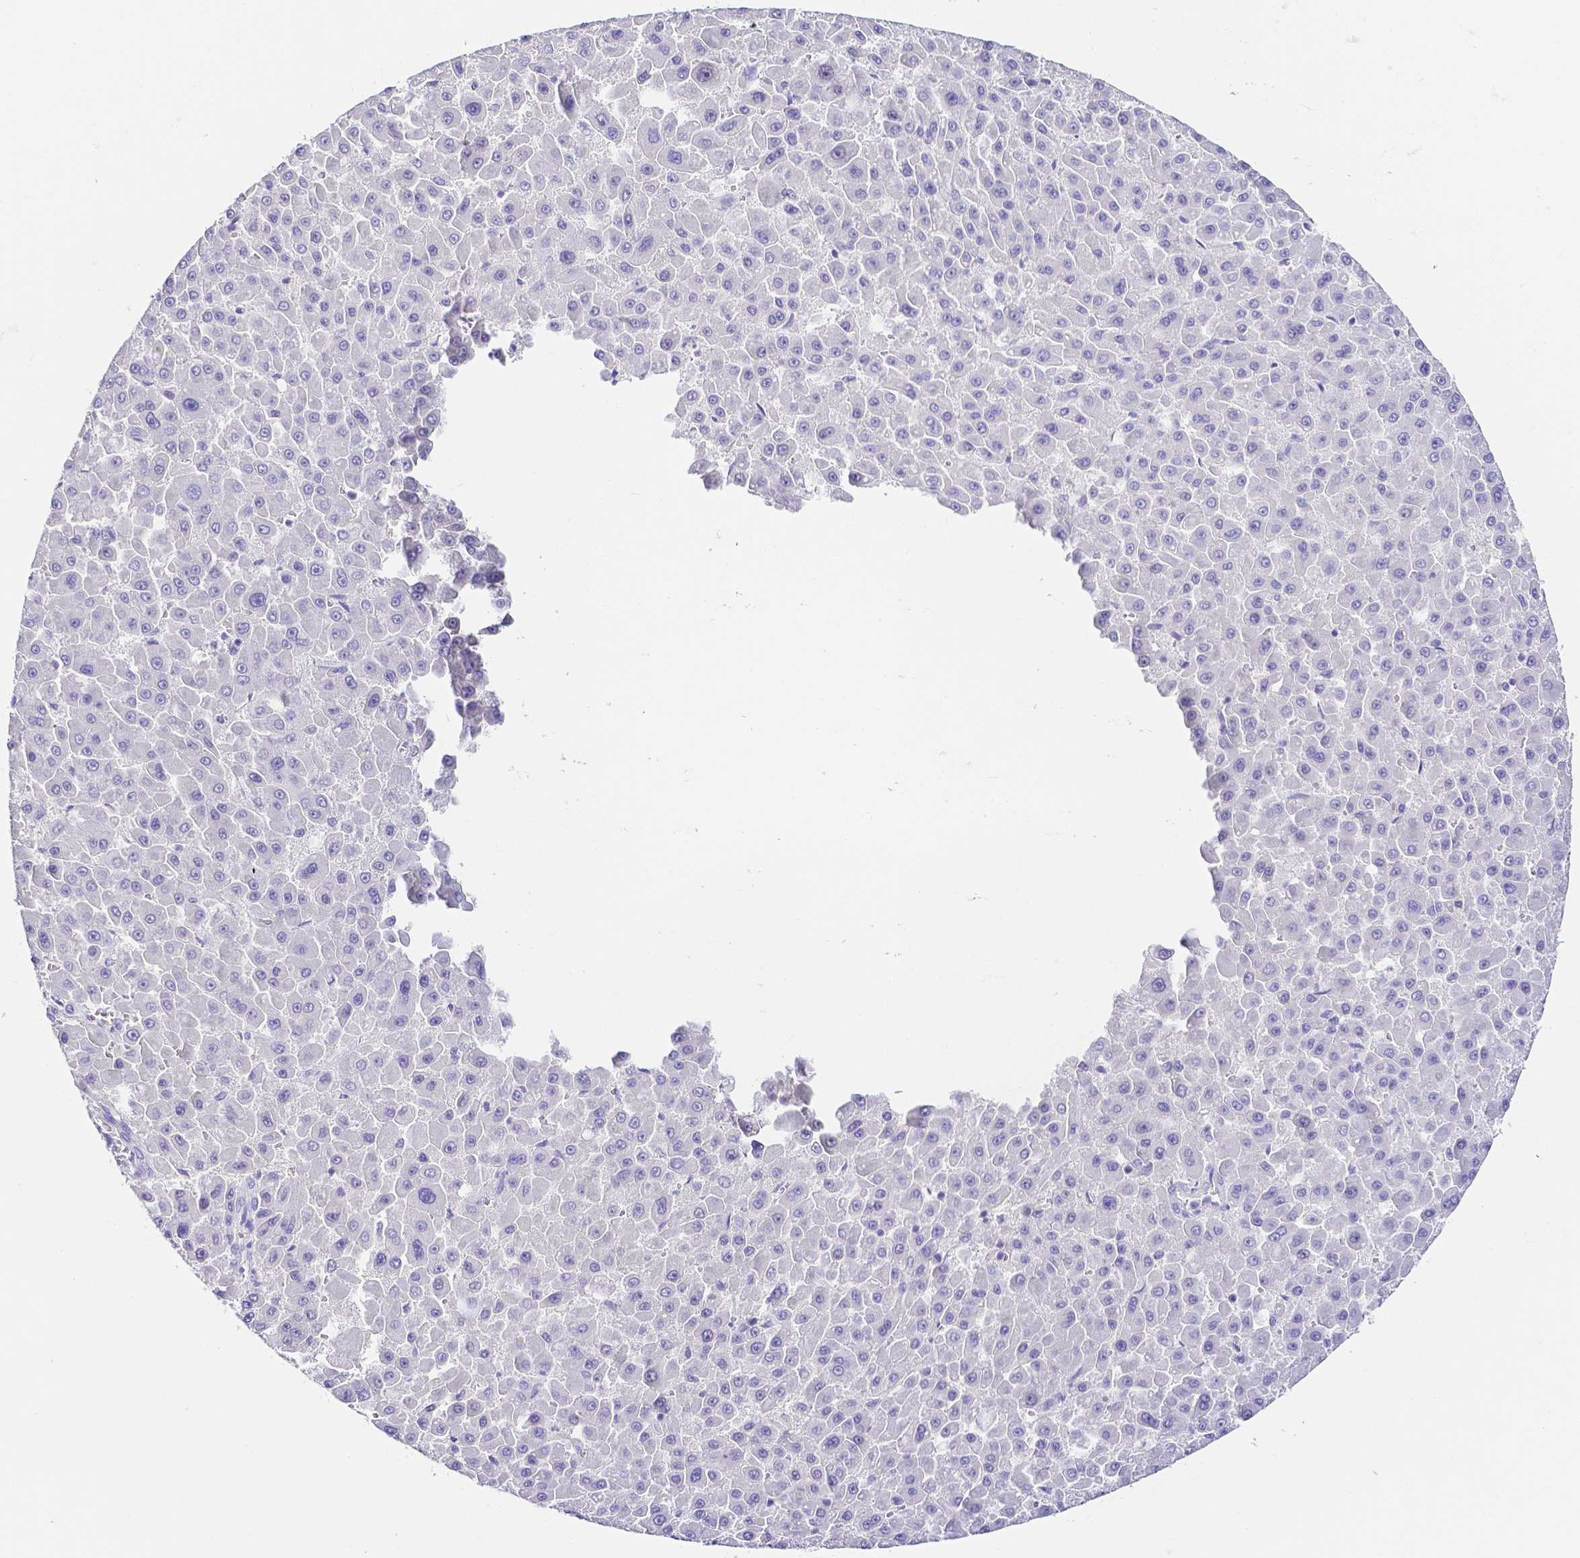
{"staining": {"intensity": "negative", "quantity": "none", "location": "none"}, "tissue": "liver cancer", "cell_type": "Tumor cells", "image_type": "cancer", "snomed": [{"axis": "morphology", "description": "Carcinoma, Hepatocellular, NOS"}, {"axis": "topography", "description": "Liver"}], "caption": "Immunohistochemical staining of human hepatocellular carcinoma (liver) shows no significant staining in tumor cells. (DAB immunohistochemistry (IHC) with hematoxylin counter stain).", "gene": "PKP3", "patient": {"sex": "male", "age": 78}}